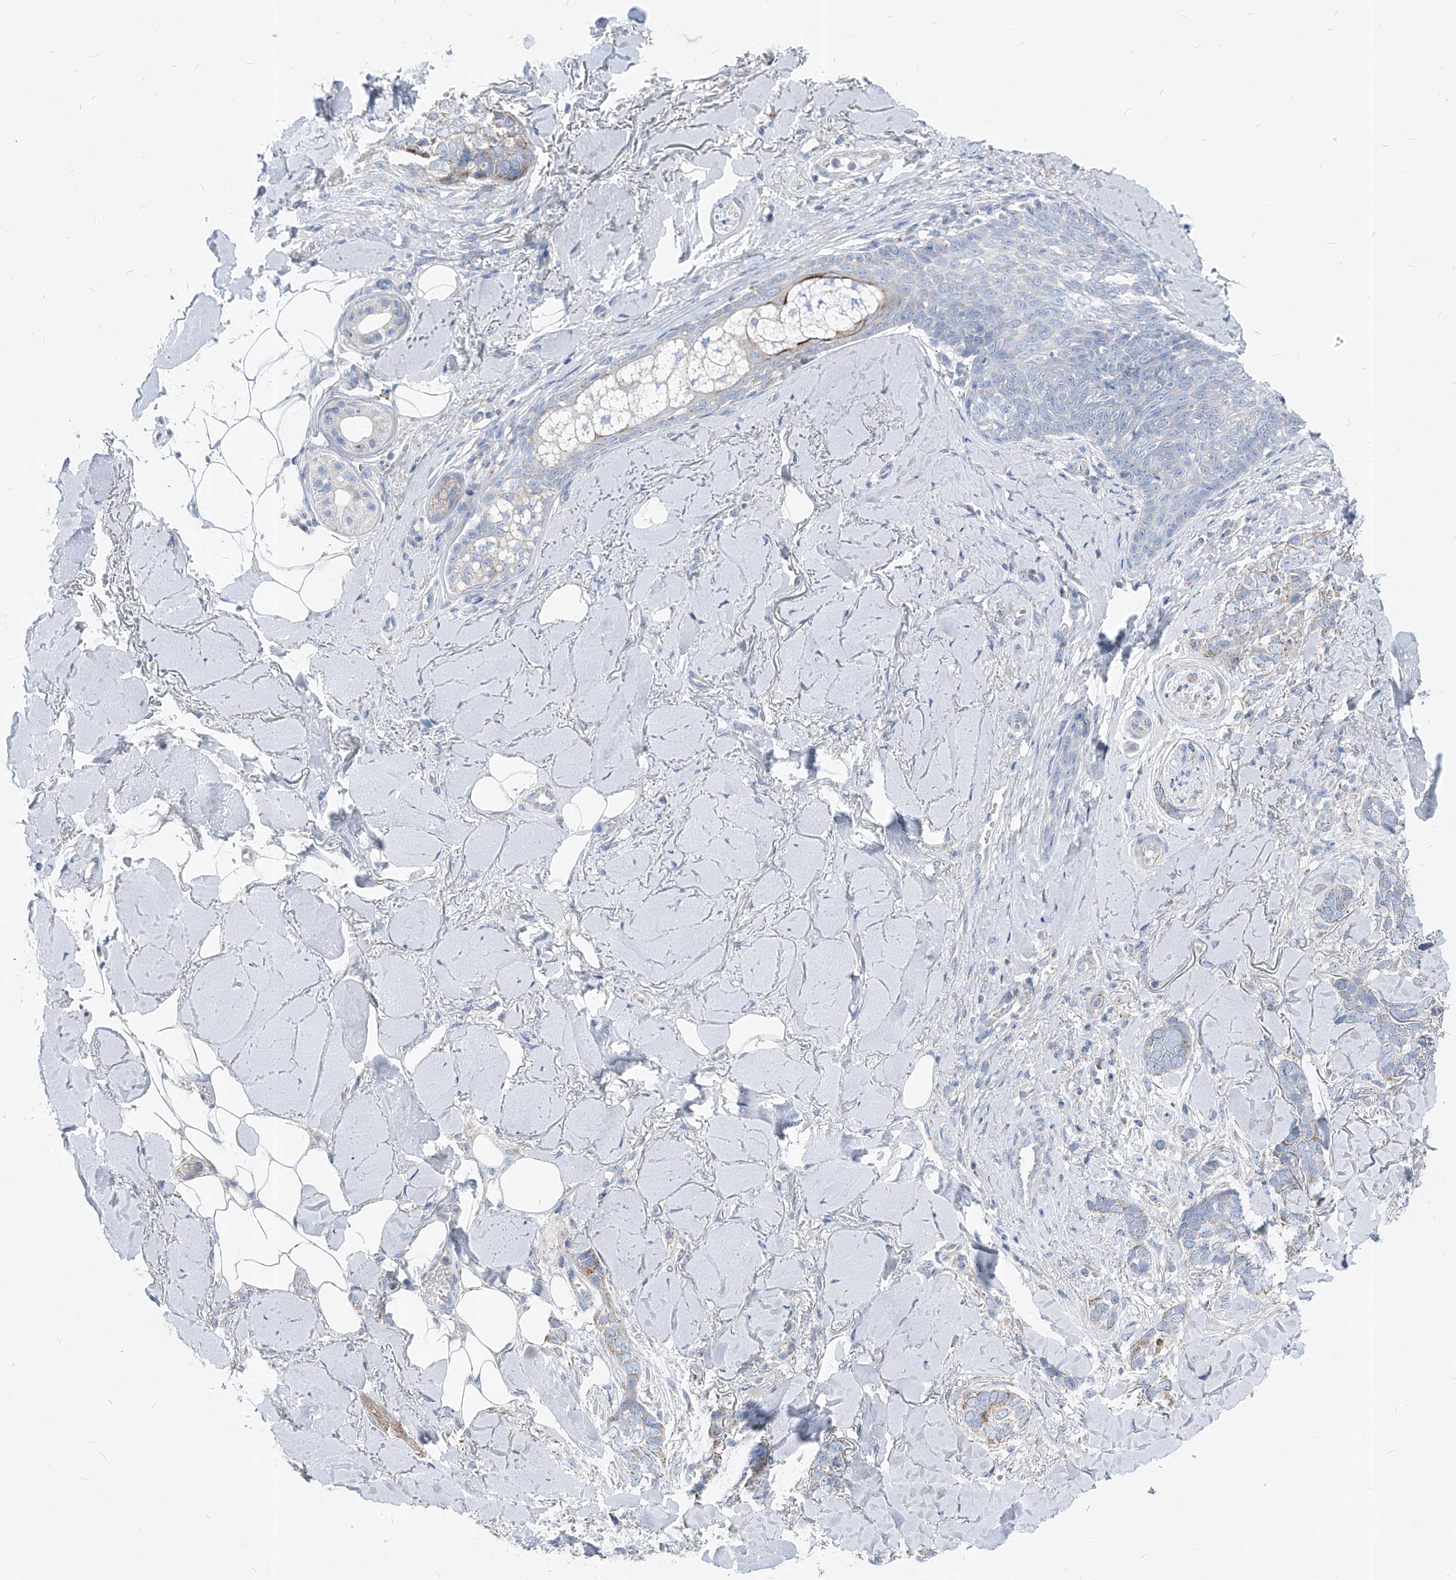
{"staining": {"intensity": "negative", "quantity": "none", "location": "none"}, "tissue": "skin cancer", "cell_type": "Tumor cells", "image_type": "cancer", "snomed": [{"axis": "morphology", "description": "Basal cell carcinoma"}, {"axis": "topography", "description": "Skin"}], "caption": "Tumor cells show no significant protein expression in skin cancer (basal cell carcinoma).", "gene": "AGPS", "patient": {"sex": "female", "age": 82}}